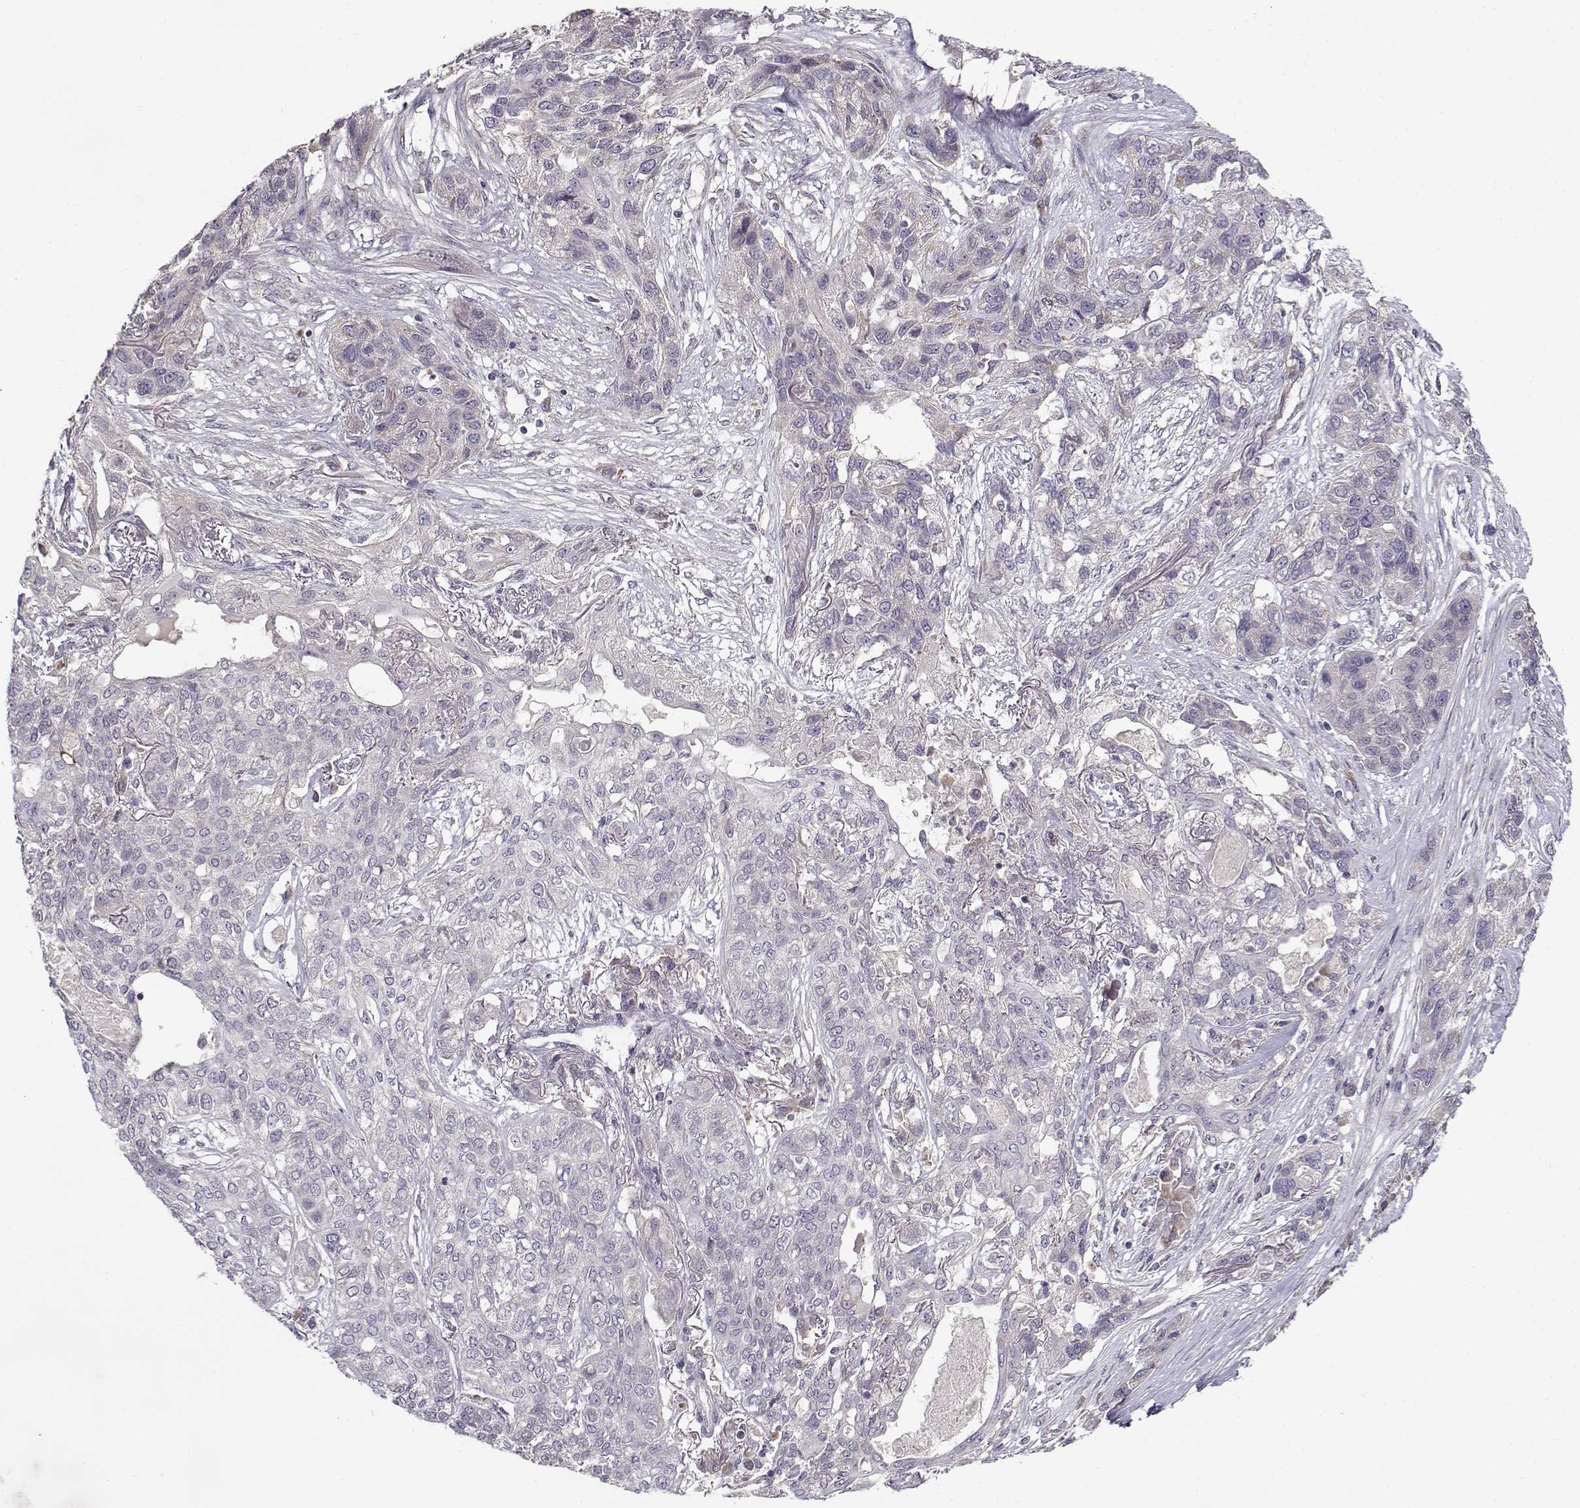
{"staining": {"intensity": "negative", "quantity": "none", "location": "none"}, "tissue": "lung cancer", "cell_type": "Tumor cells", "image_type": "cancer", "snomed": [{"axis": "morphology", "description": "Squamous cell carcinoma, NOS"}, {"axis": "topography", "description": "Lung"}], "caption": "IHC image of neoplastic tissue: squamous cell carcinoma (lung) stained with DAB (3,3'-diaminobenzidine) displays no significant protein positivity in tumor cells.", "gene": "ENTPD8", "patient": {"sex": "female", "age": 70}}